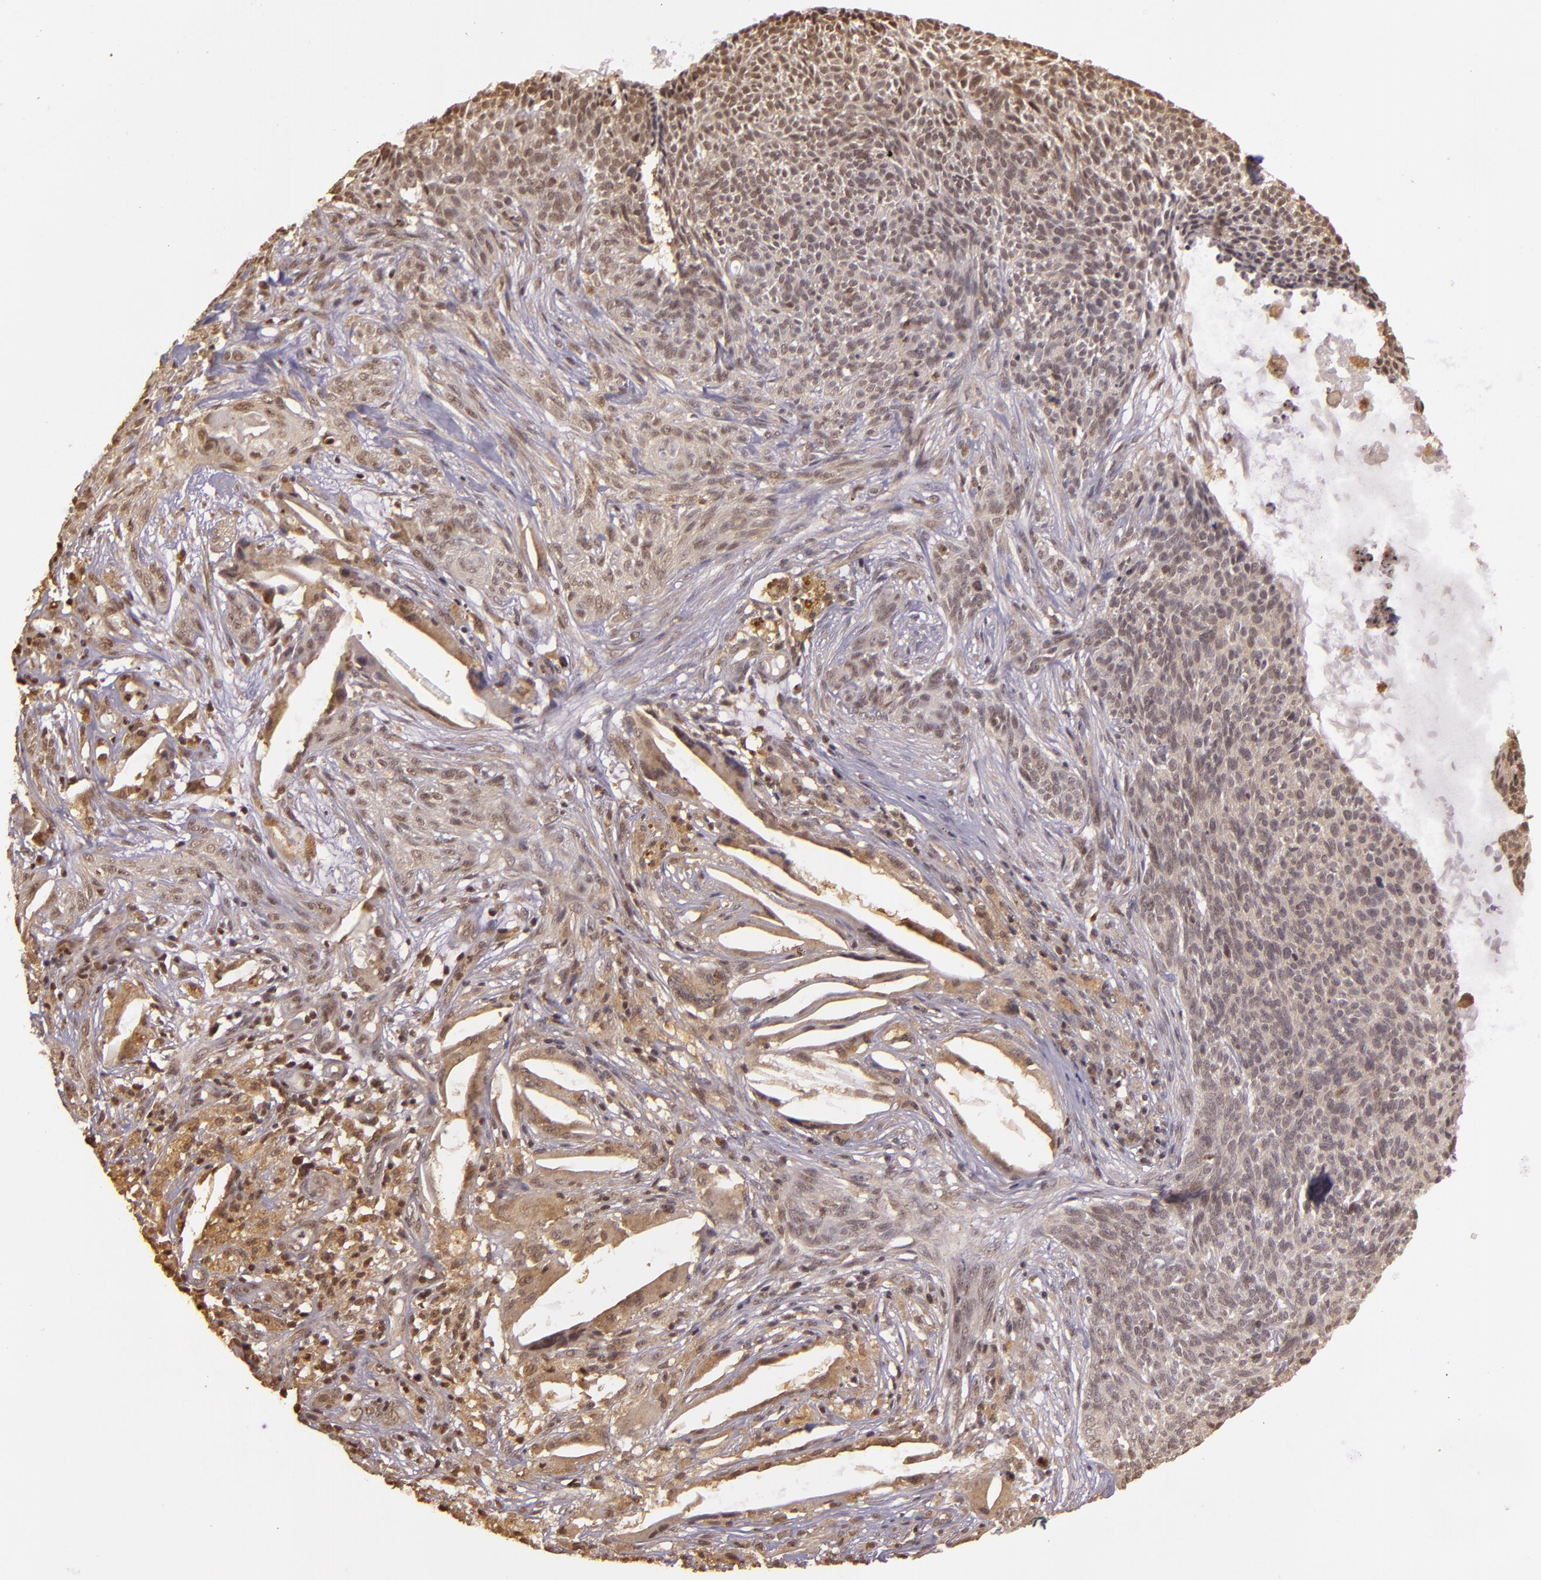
{"staining": {"intensity": "weak", "quantity": "25%-75%", "location": "nuclear"}, "tissue": "skin cancer", "cell_type": "Tumor cells", "image_type": "cancer", "snomed": [{"axis": "morphology", "description": "Basal cell carcinoma"}, {"axis": "topography", "description": "Skin"}], "caption": "There is low levels of weak nuclear expression in tumor cells of skin cancer, as demonstrated by immunohistochemical staining (brown color).", "gene": "TXNRD2", "patient": {"sex": "male", "age": 84}}